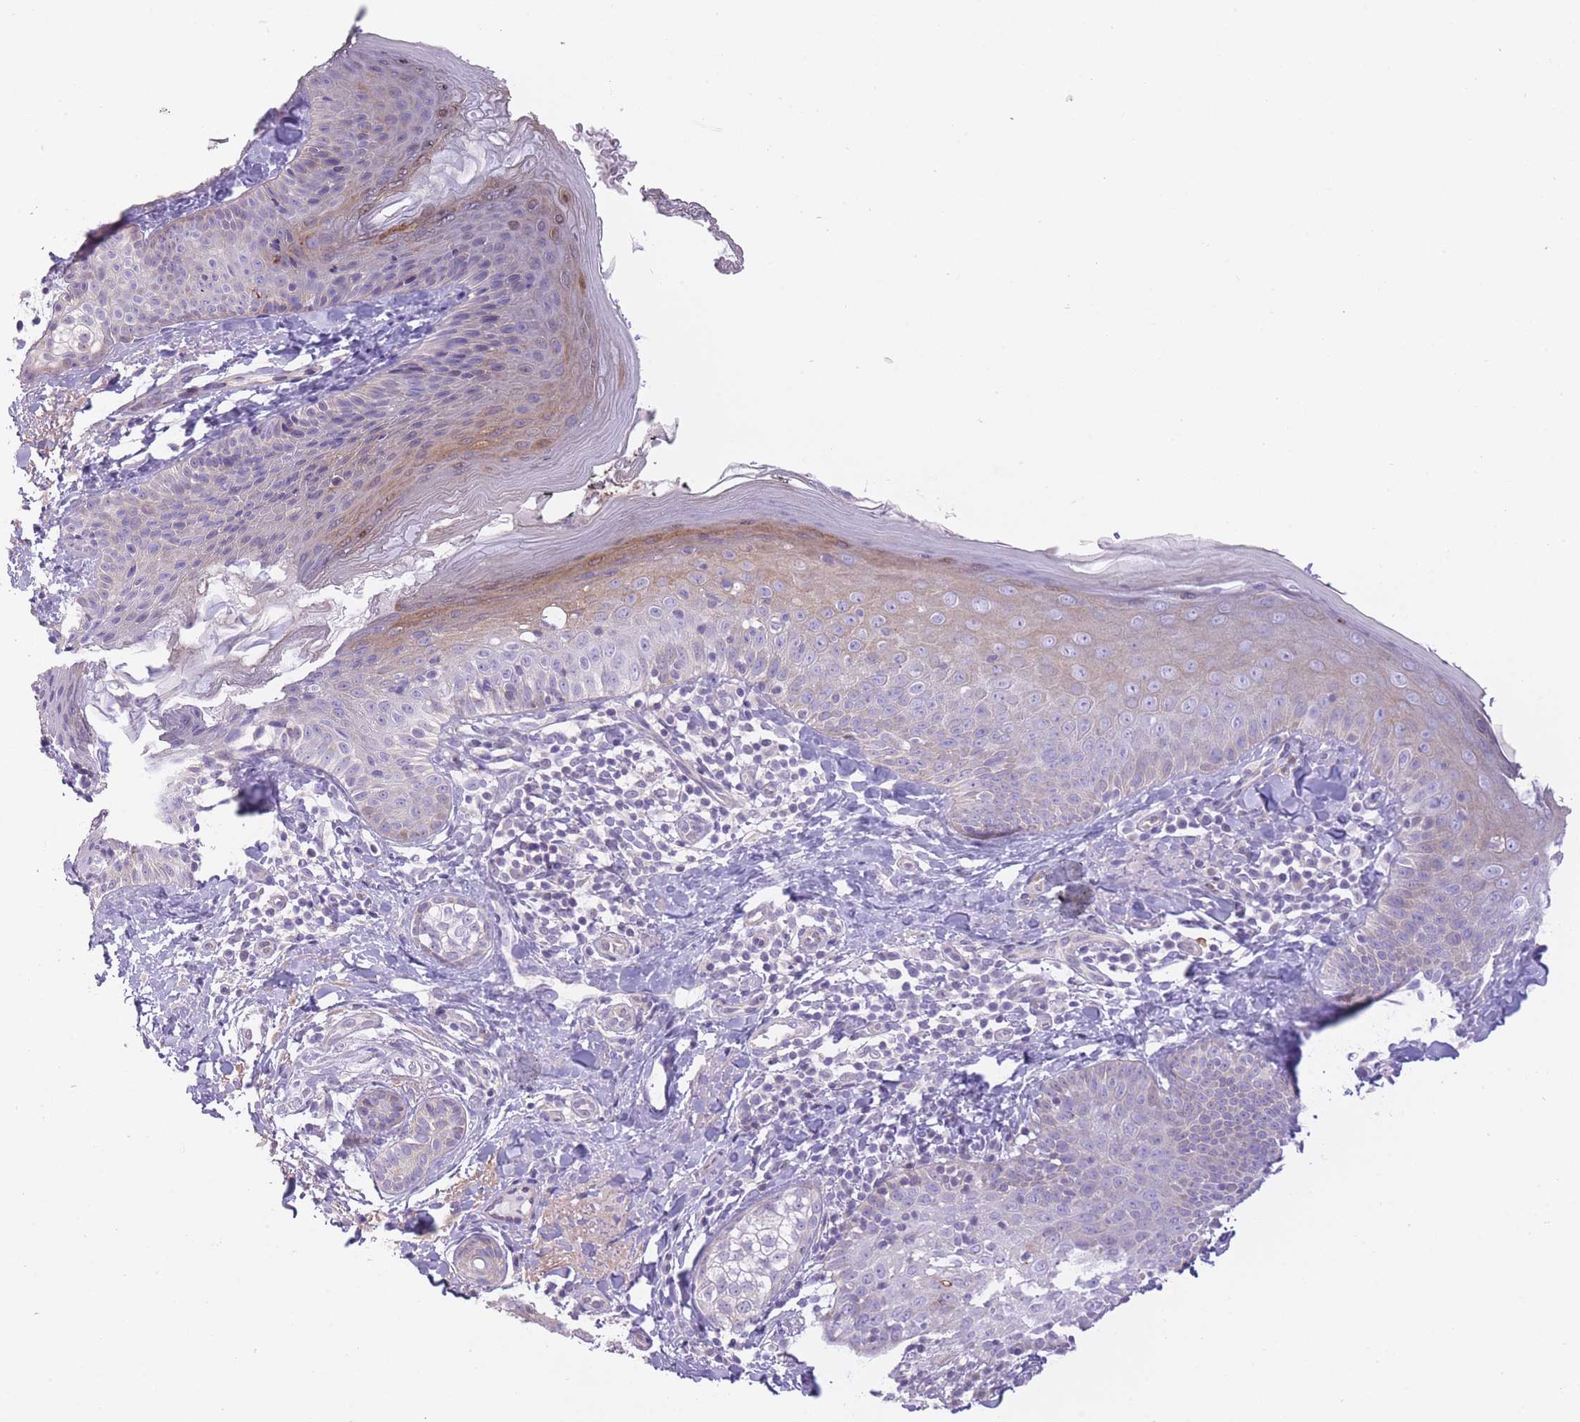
{"staining": {"intensity": "negative", "quantity": "none", "location": "none"}, "tissue": "skin", "cell_type": "Fibroblasts", "image_type": "normal", "snomed": [{"axis": "morphology", "description": "Normal tissue, NOS"}, {"axis": "topography", "description": "Skin"}], "caption": "Fibroblasts are negative for protein expression in benign human skin. Nuclei are stained in blue.", "gene": "IMPG1", "patient": {"sex": "male", "age": 57}}